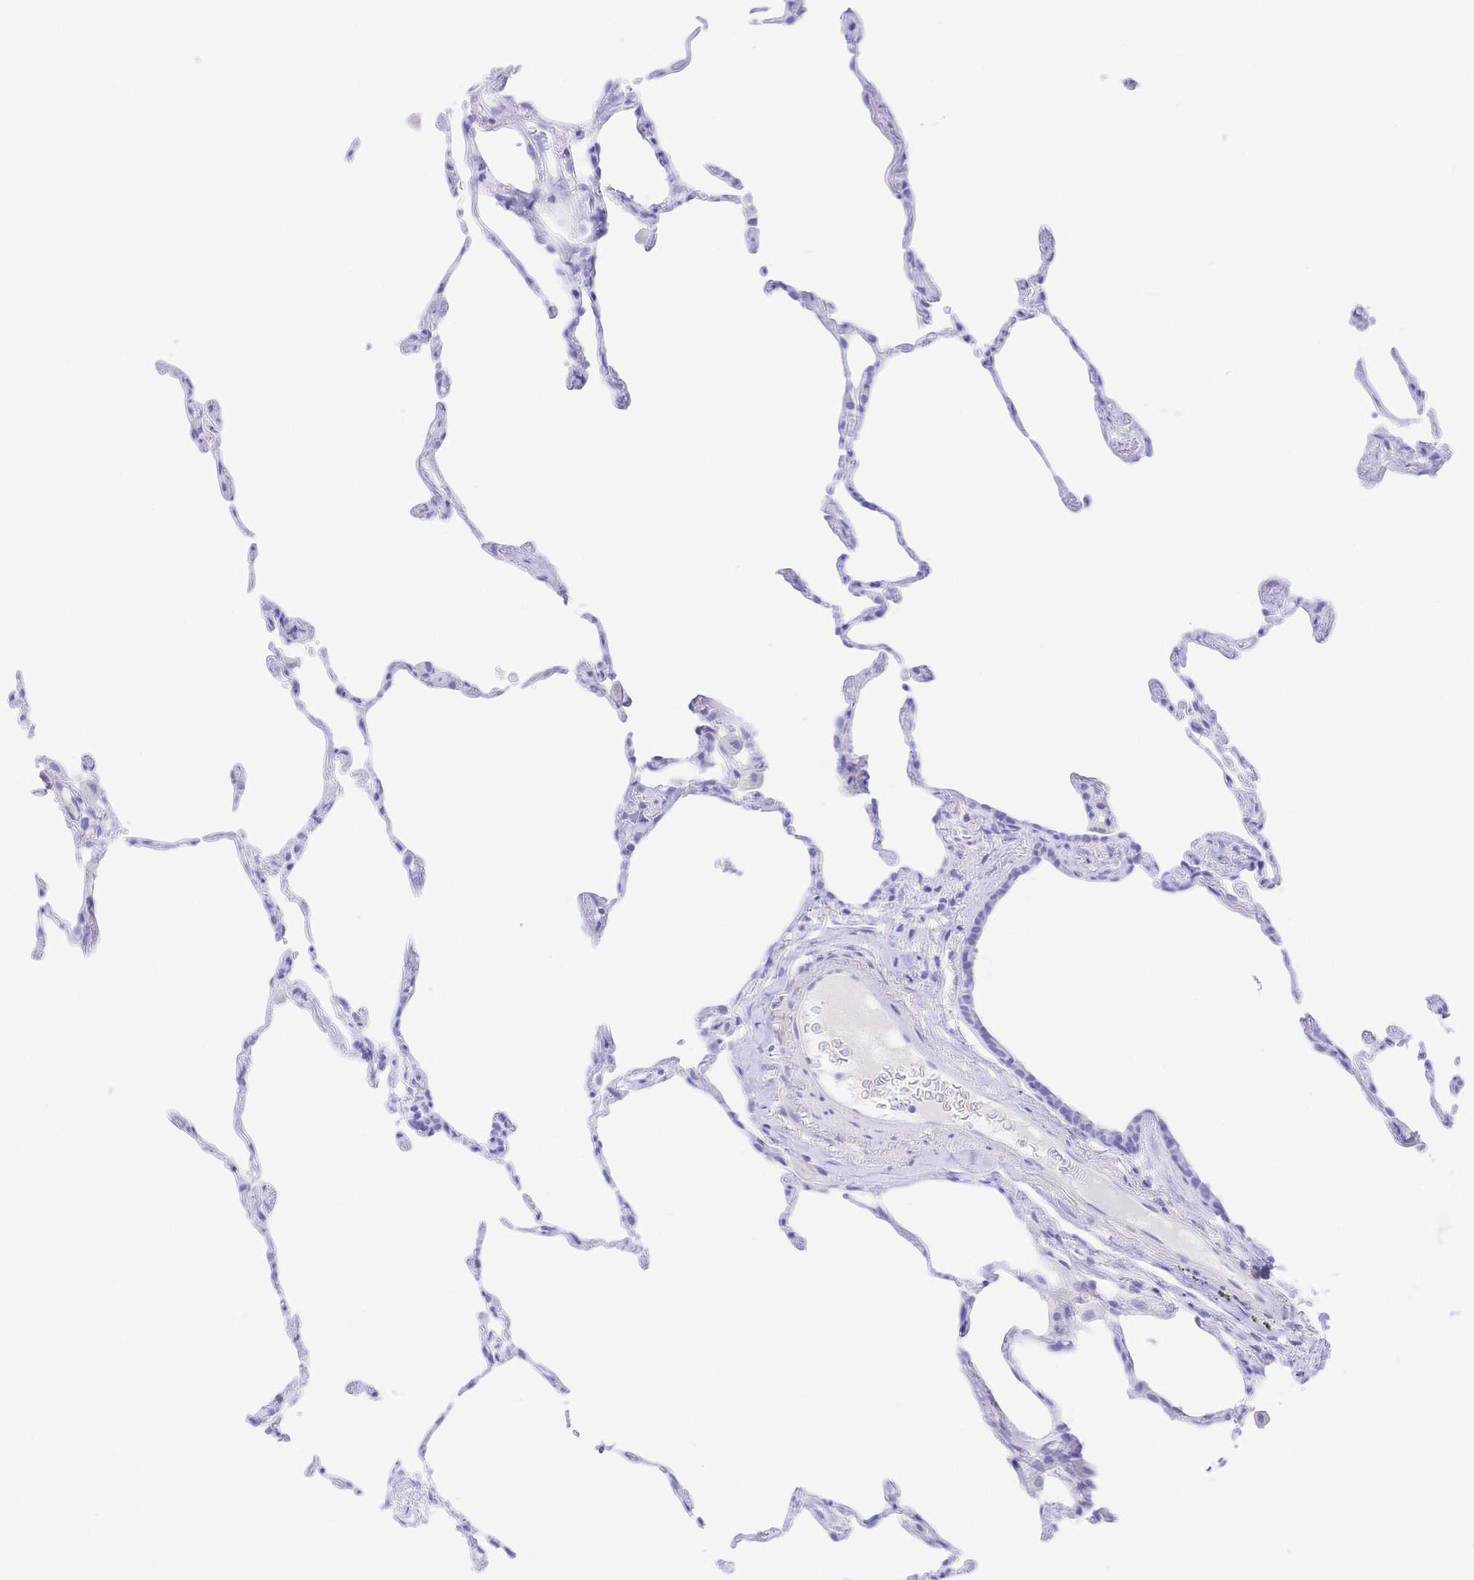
{"staining": {"intensity": "negative", "quantity": "none", "location": "none"}, "tissue": "lung", "cell_type": "Alveolar cells", "image_type": "normal", "snomed": [{"axis": "morphology", "description": "Normal tissue, NOS"}, {"axis": "topography", "description": "Lung"}], "caption": "Immunohistochemistry (IHC) micrograph of benign human lung stained for a protein (brown), which shows no positivity in alveolar cells.", "gene": "KCNH6", "patient": {"sex": "female", "age": 57}}